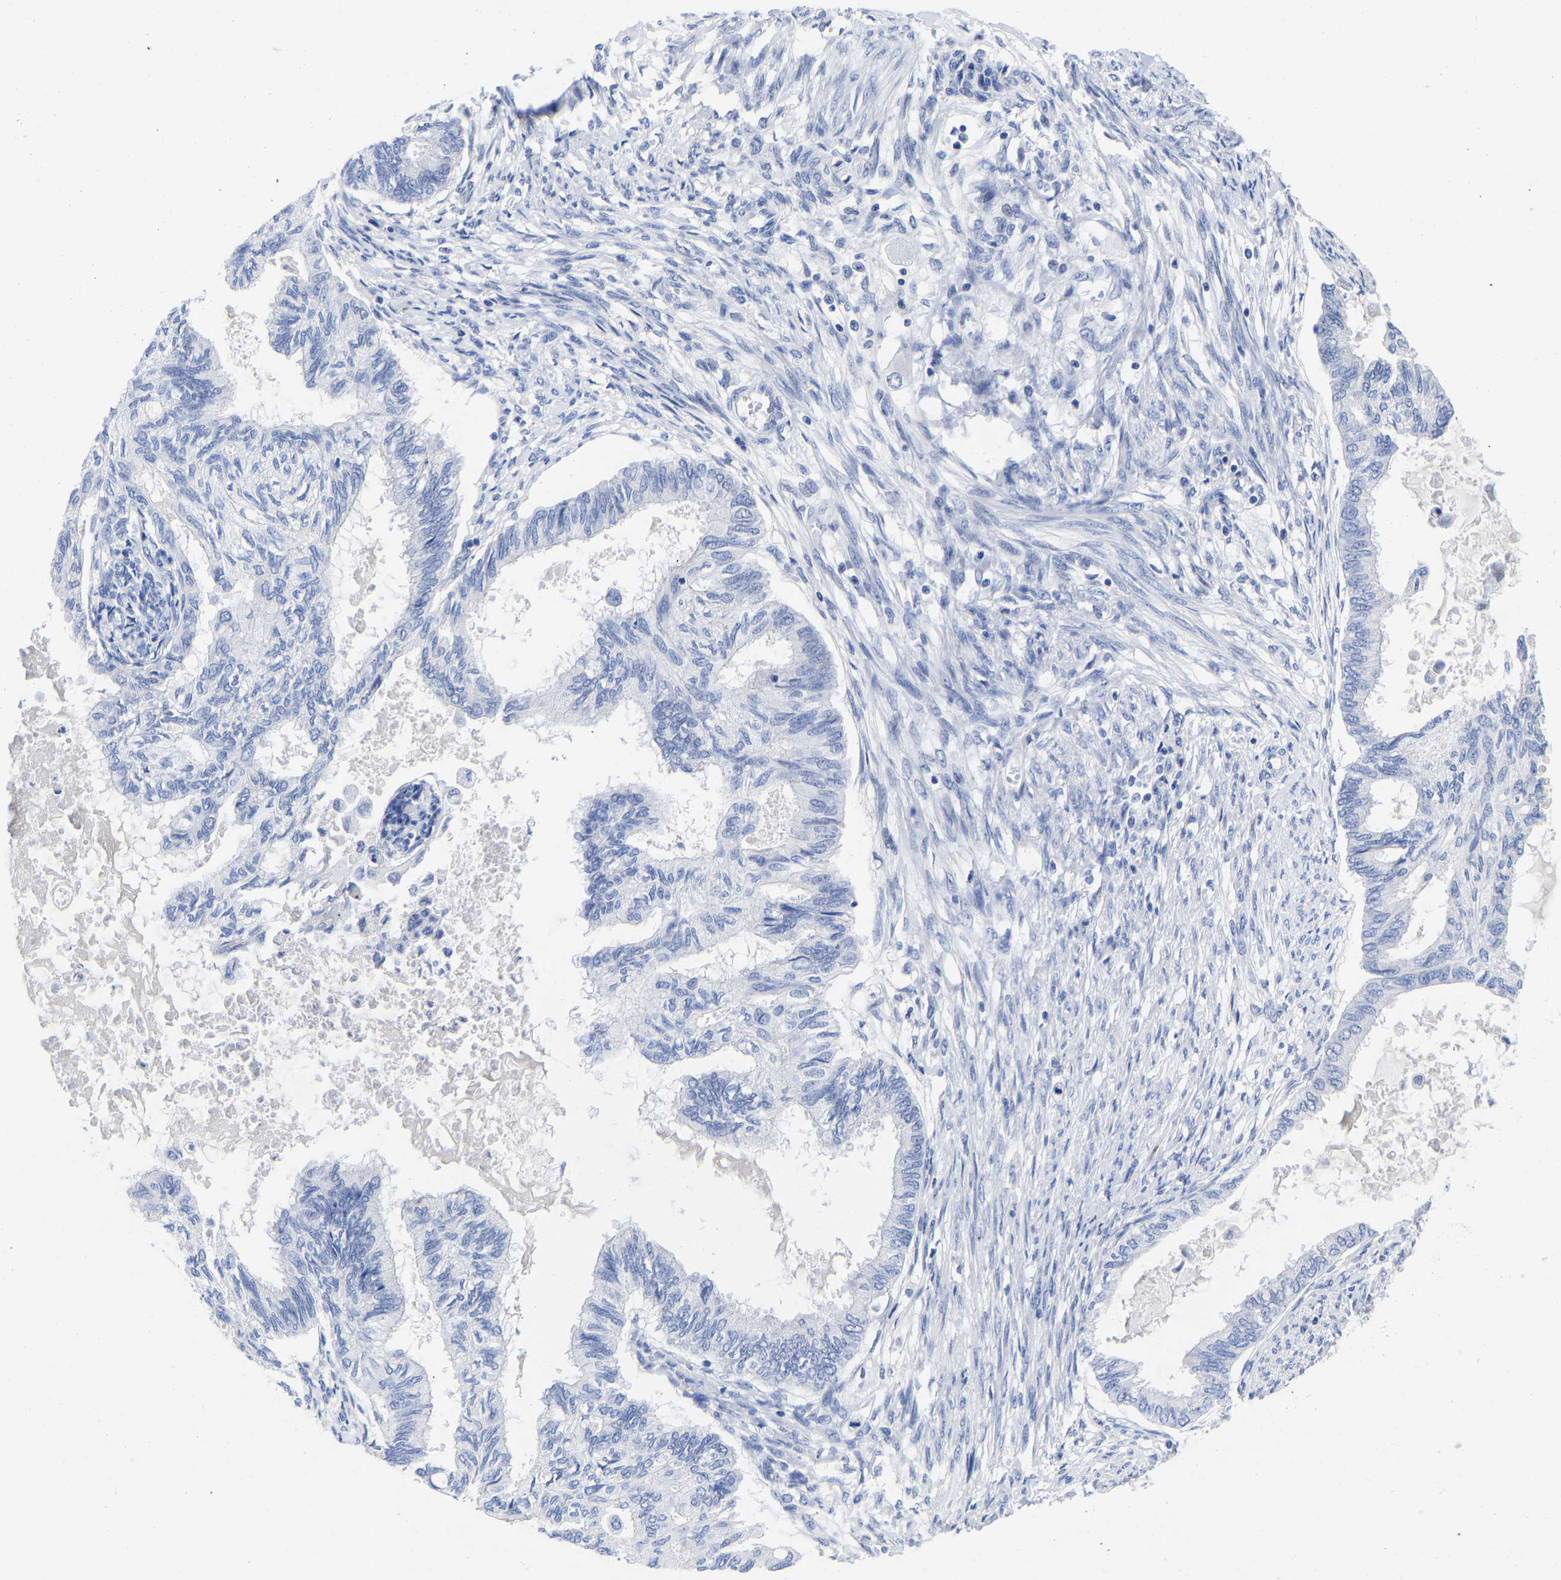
{"staining": {"intensity": "negative", "quantity": "none", "location": "none"}, "tissue": "cervical cancer", "cell_type": "Tumor cells", "image_type": "cancer", "snomed": [{"axis": "morphology", "description": "Normal tissue, NOS"}, {"axis": "morphology", "description": "Adenocarcinoma, NOS"}, {"axis": "topography", "description": "Cervix"}, {"axis": "topography", "description": "Endometrium"}], "caption": "Tumor cells show no significant positivity in cervical cancer.", "gene": "GPA33", "patient": {"sex": "female", "age": 86}}